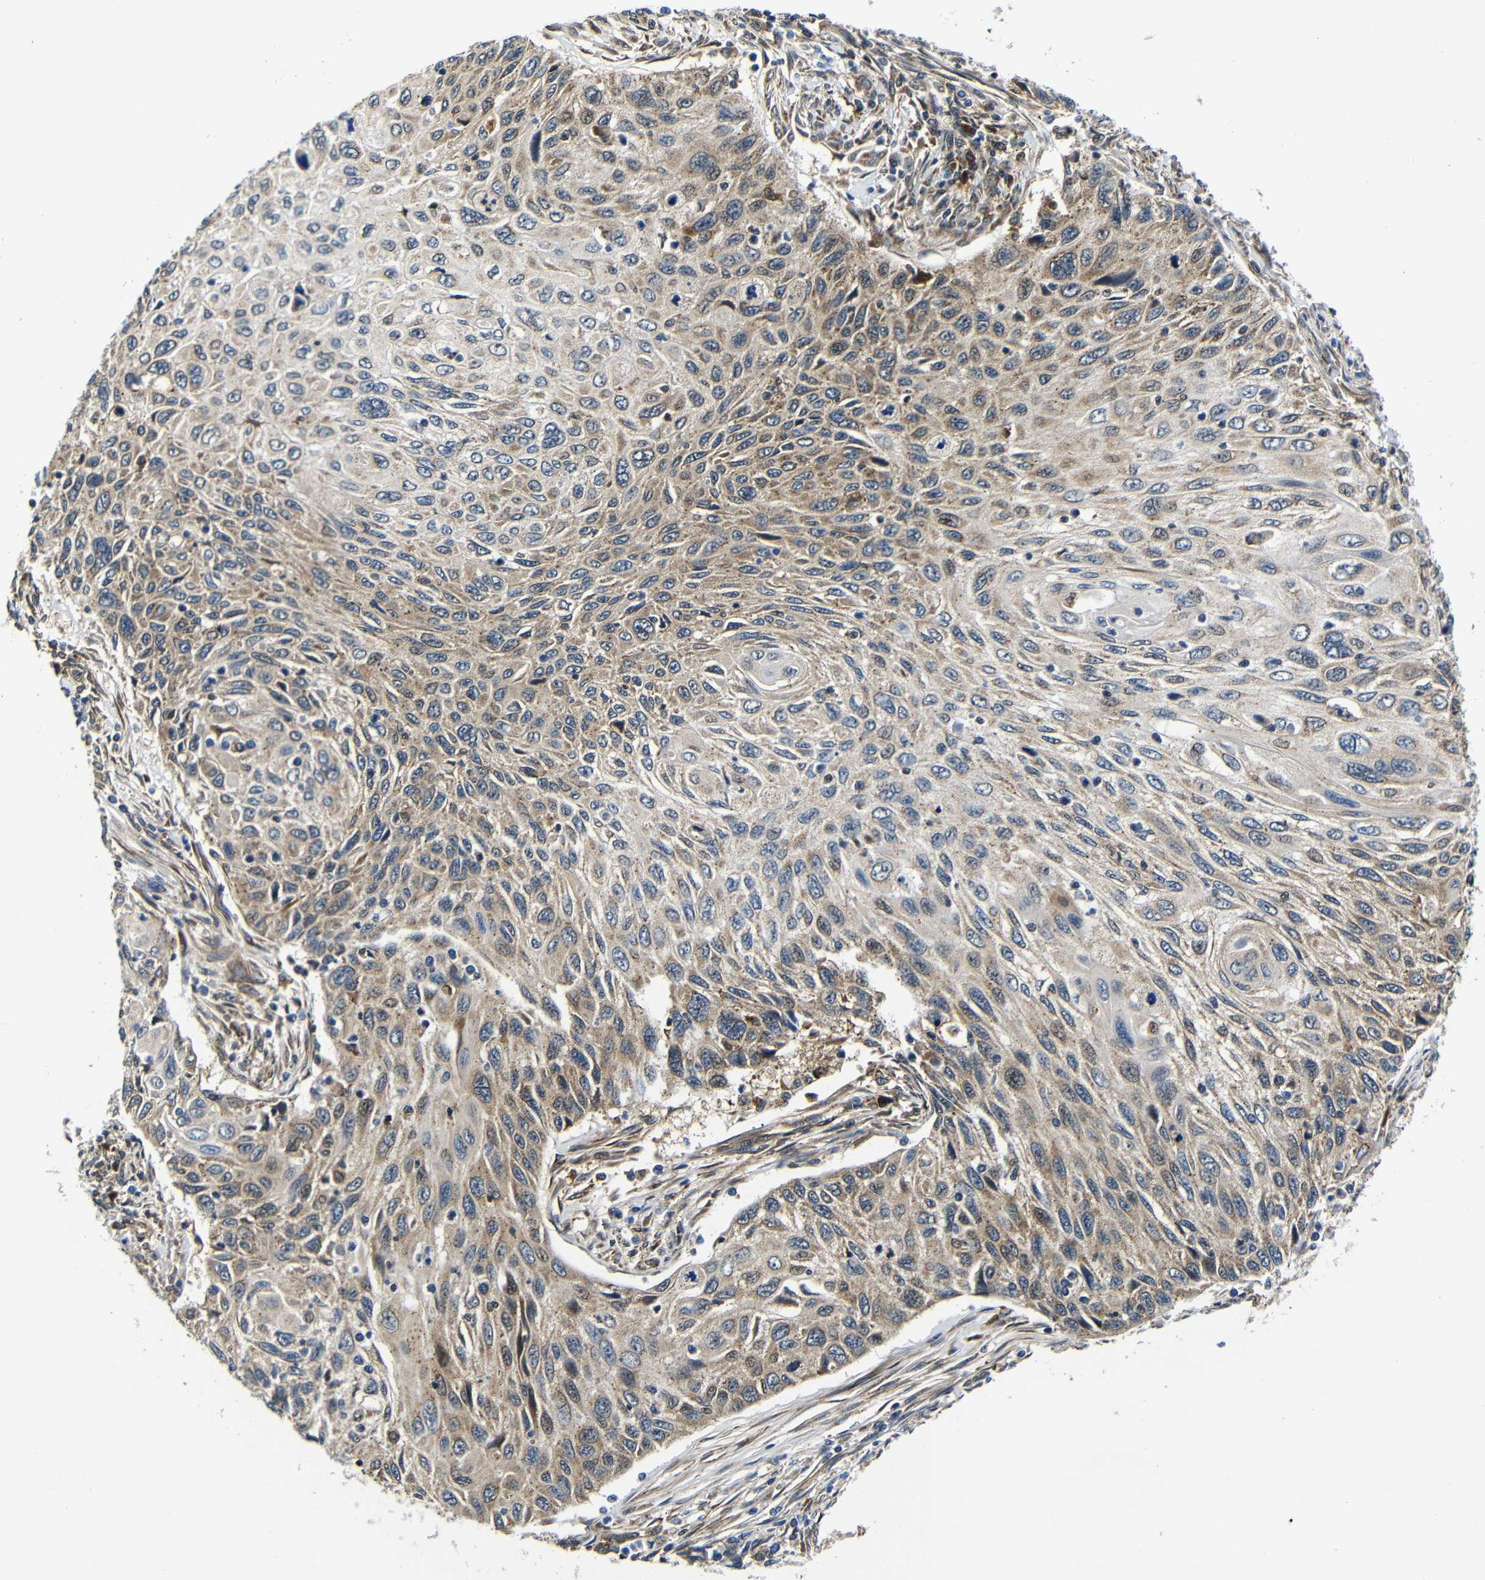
{"staining": {"intensity": "weak", "quantity": "25%-75%", "location": "cytoplasmic/membranous"}, "tissue": "cervical cancer", "cell_type": "Tumor cells", "image_type": "cancer", "snomed": [{"axis": "morphology", "description": "Squamous cell carcinoma, NOS"}, {"axis": "topography", "description": "Cervix"}], "caption": "A micrograph showing weak cytoplasmic/membranous expression in approximately 25%-75% of tumor cells in cervical squamous cell carcinoma, as visualized by brown immunohistochemical staining.", "gene": "ABCE1", "patient": {"sex": "female", "age": 70}}